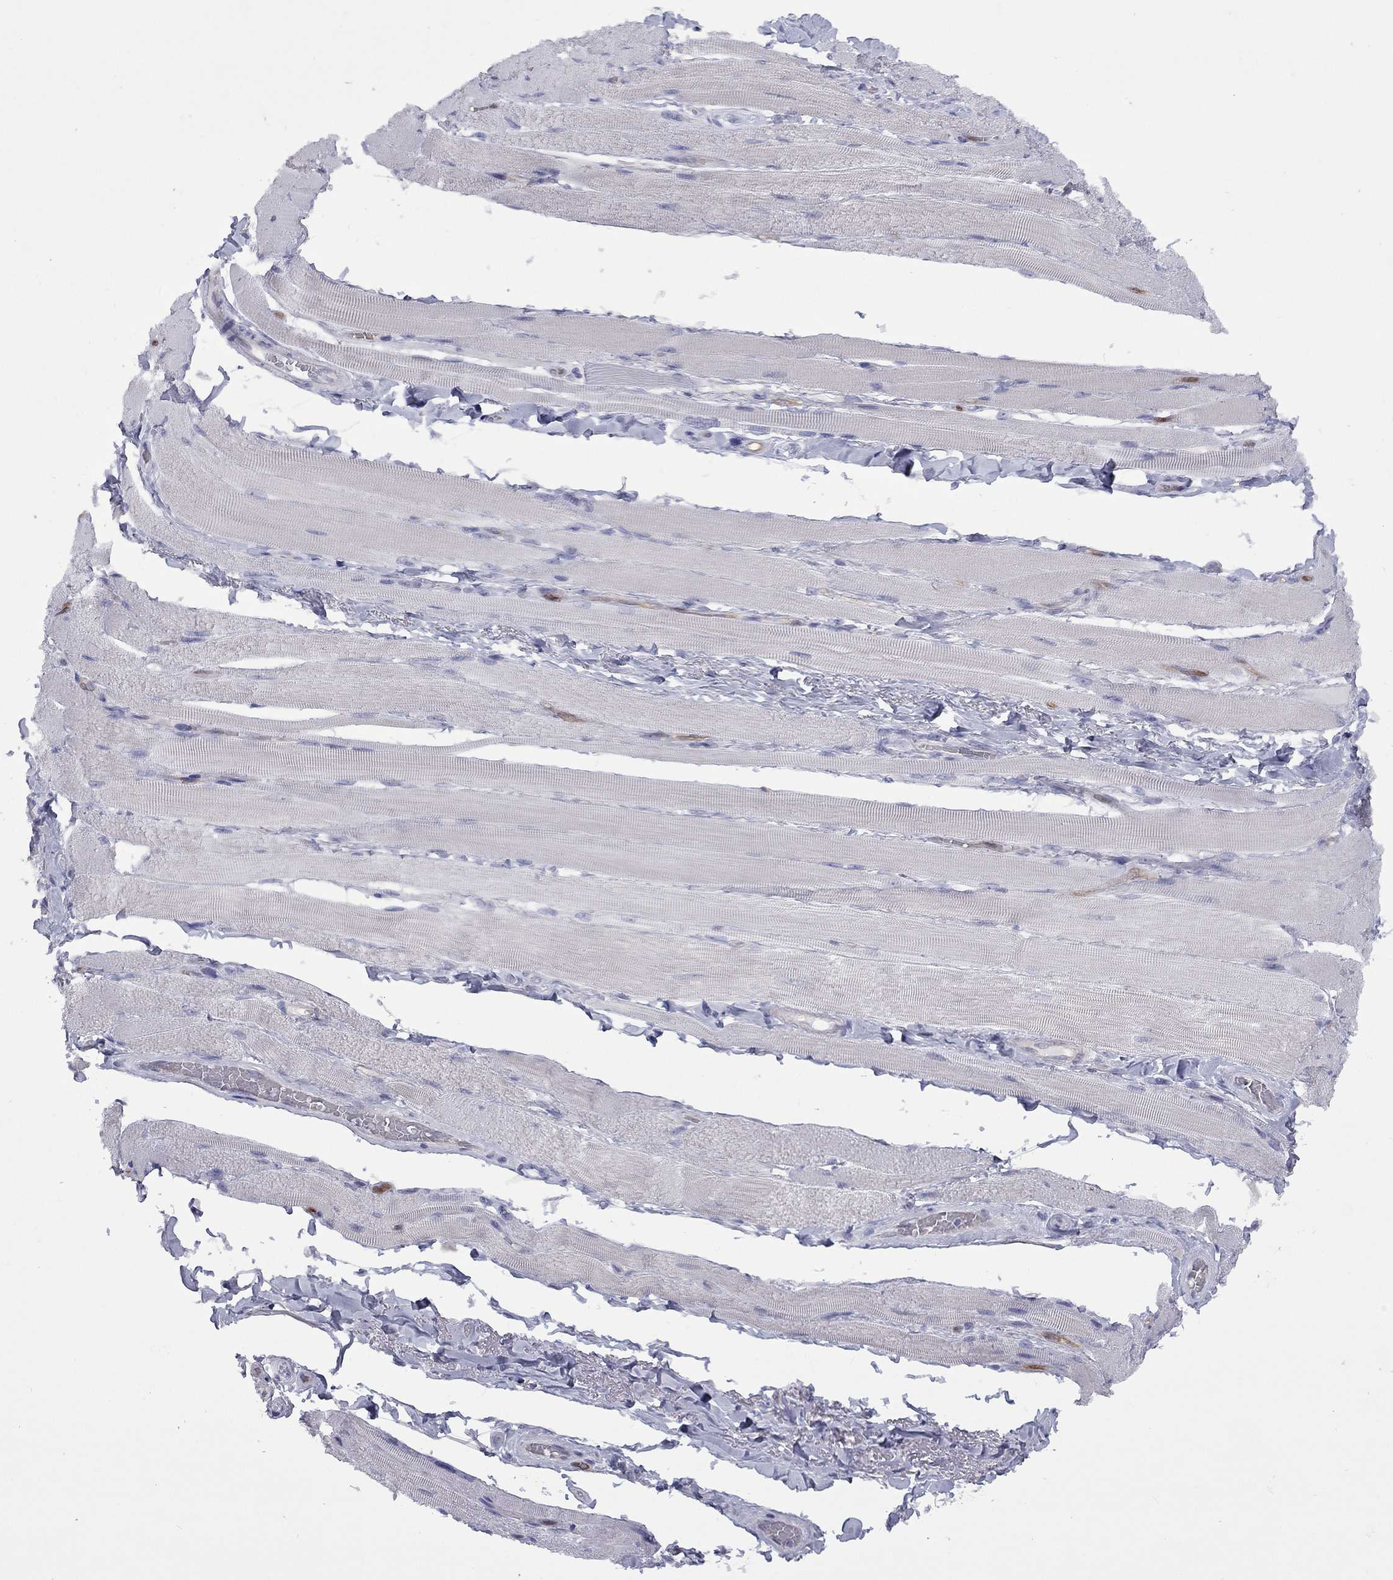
{"staining": {"intensity": "negative", "quantity": "none", "location": "none"}, "tissue": "skeletal muscle", "cell_type": "Myocytes", "image_type": "normal", "snomed": [{"axis": "morphology", "description": "Normal tissue, NOS"}, {"axis": "topography", "description": "Skeletal muscle"}, {"axis": "topography", "description": "Anal"}, {"axis": "topography", "description": "Peripheral nerve tissue"}], "caption": "IHC histopathology image of unremarkable skeletal muscle: skeletal muscle stained with DAB (3,3'-diaminobenzidine) reveals no significant protein positivity in myocytes.", "gene": "CTNNBIP1", "patient": {"sex": "male", "age": 53}}